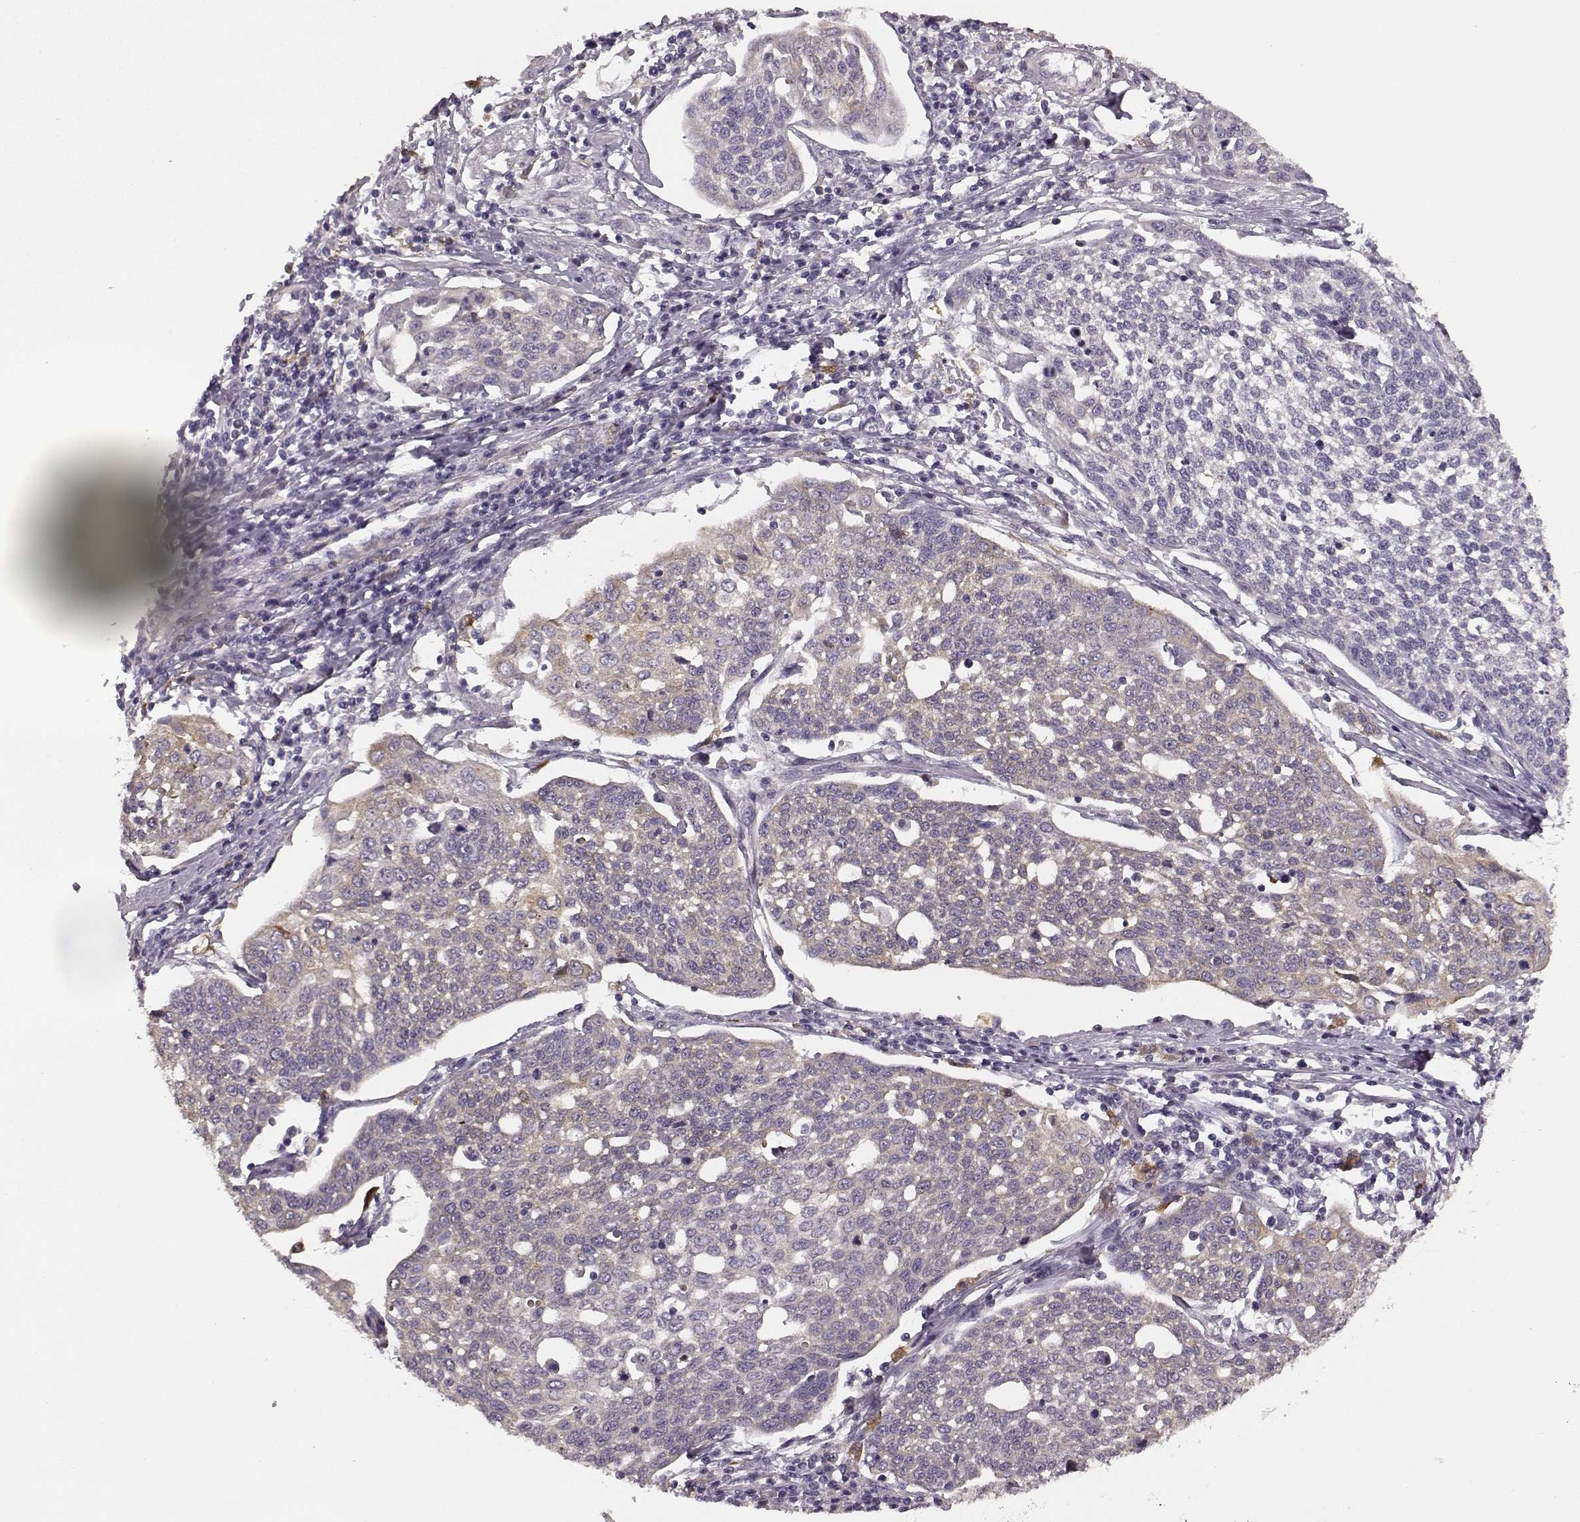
{"staining": {"intensity": "weak", "quantity": ">75%", "location": "cytoplasmic/membranous"}, "tissue": "cervical cancer", "cell_type": "Tumor cells", "image_type": "cancer", "snomed": [{"axis": "morphology", "description": "Squamous cell carcinoma, NOS"}, {"axis": "topography", "description": "Cervix"}], "caption": "A brown stain shows weak cytoplasmic/membranous expression of a protein in cervical cancer (squamous cell carcinoma) tumor cells.", "gene": "GHR", "patient": {"sex": "female", "age": 34}}